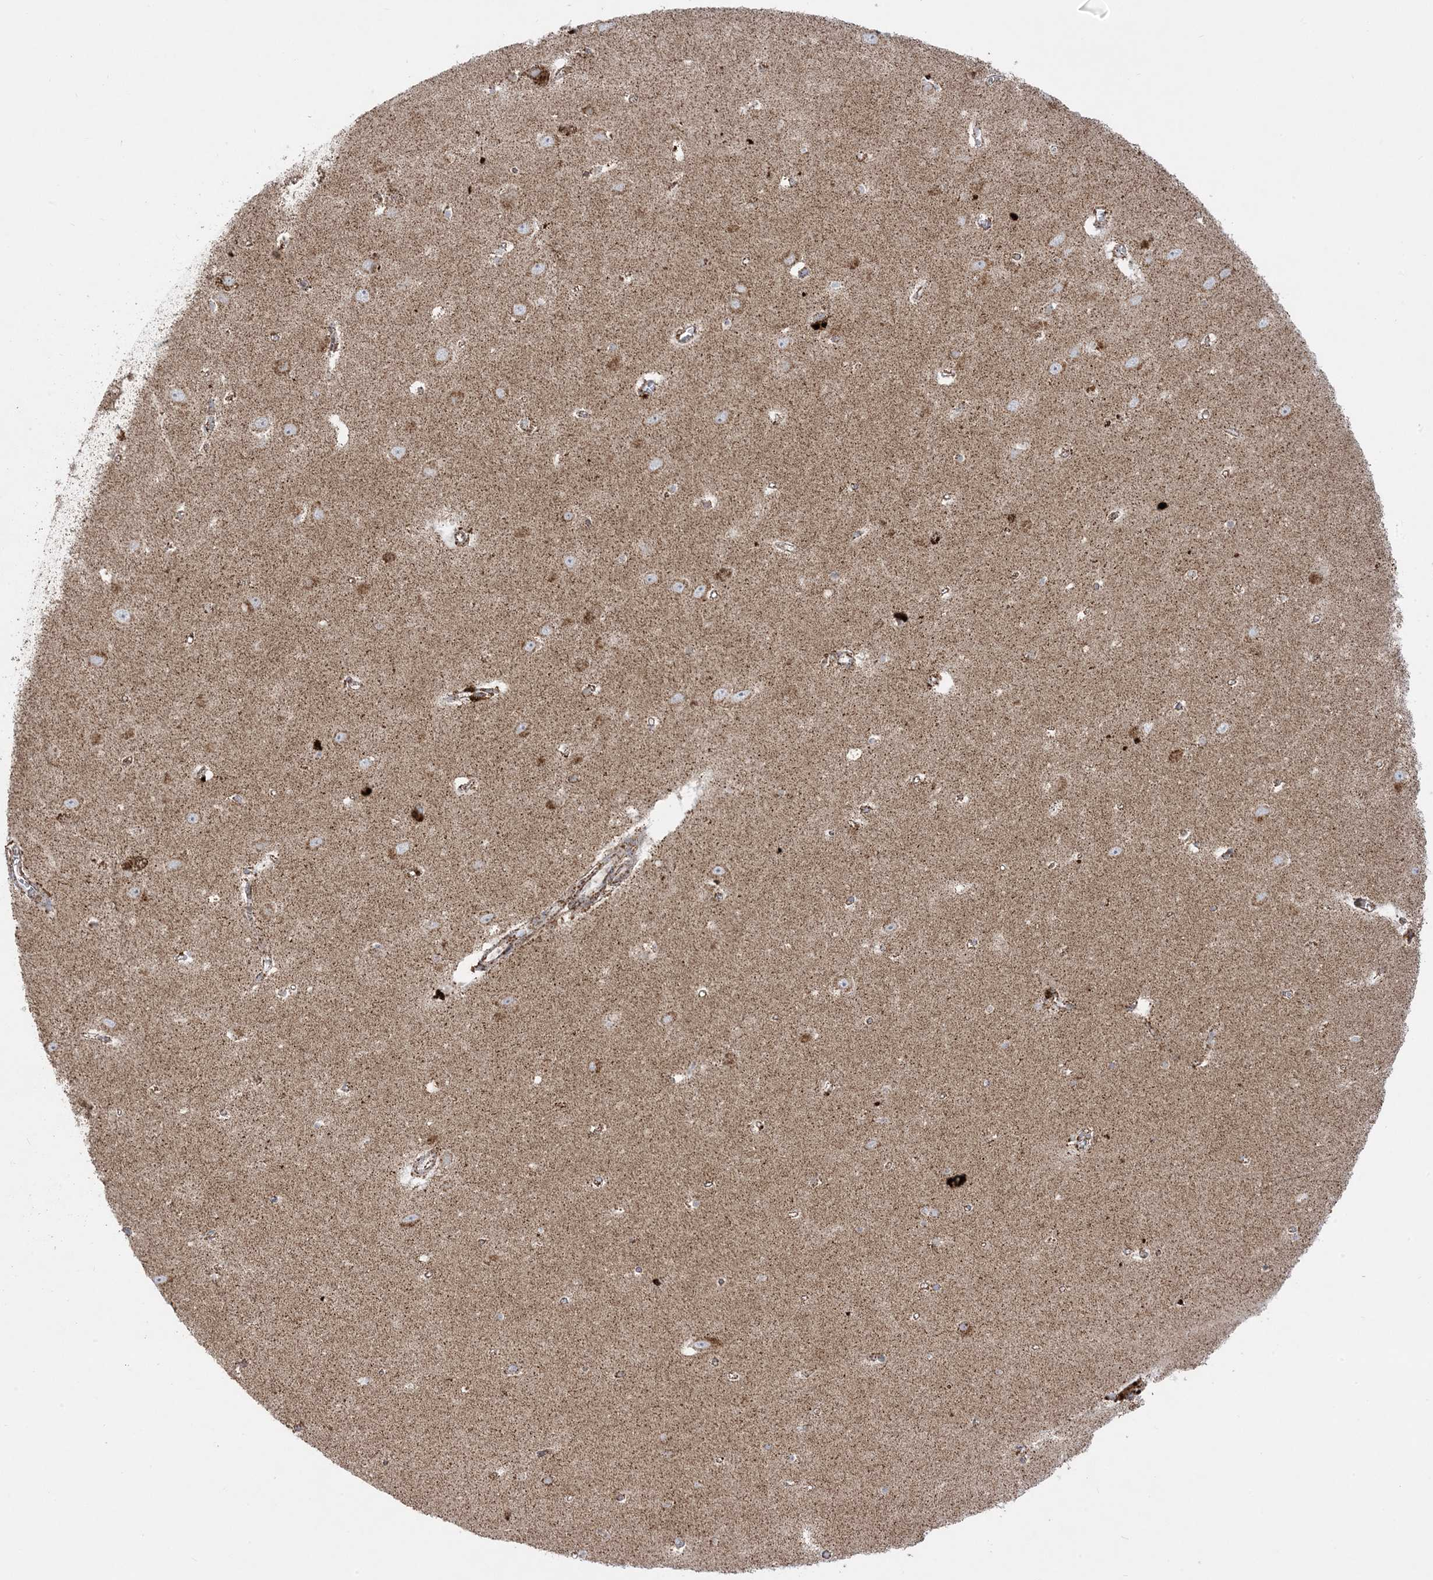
{"staining": {"intensity": "moderate", "quantity": ">75%", "location": "cytoplasmic/membranous"}, "tissue": "hippocampus", "cell_type": "Glial cells", "image_type": "normal", "snomed": [{"axis": "morphology", "description": "Normal tissue, NOS"}, {"axis": "topography", "description": "Hippocampus"}], "caption": "This is a micrograph of immunohistochemistry (IHC) staining of normal hippocampus, which shows moderate expression in the cytoplasmic/membranous of glial cells.", "gene": "MRPS36", "patient": {"sex": "female", "age": 64}}